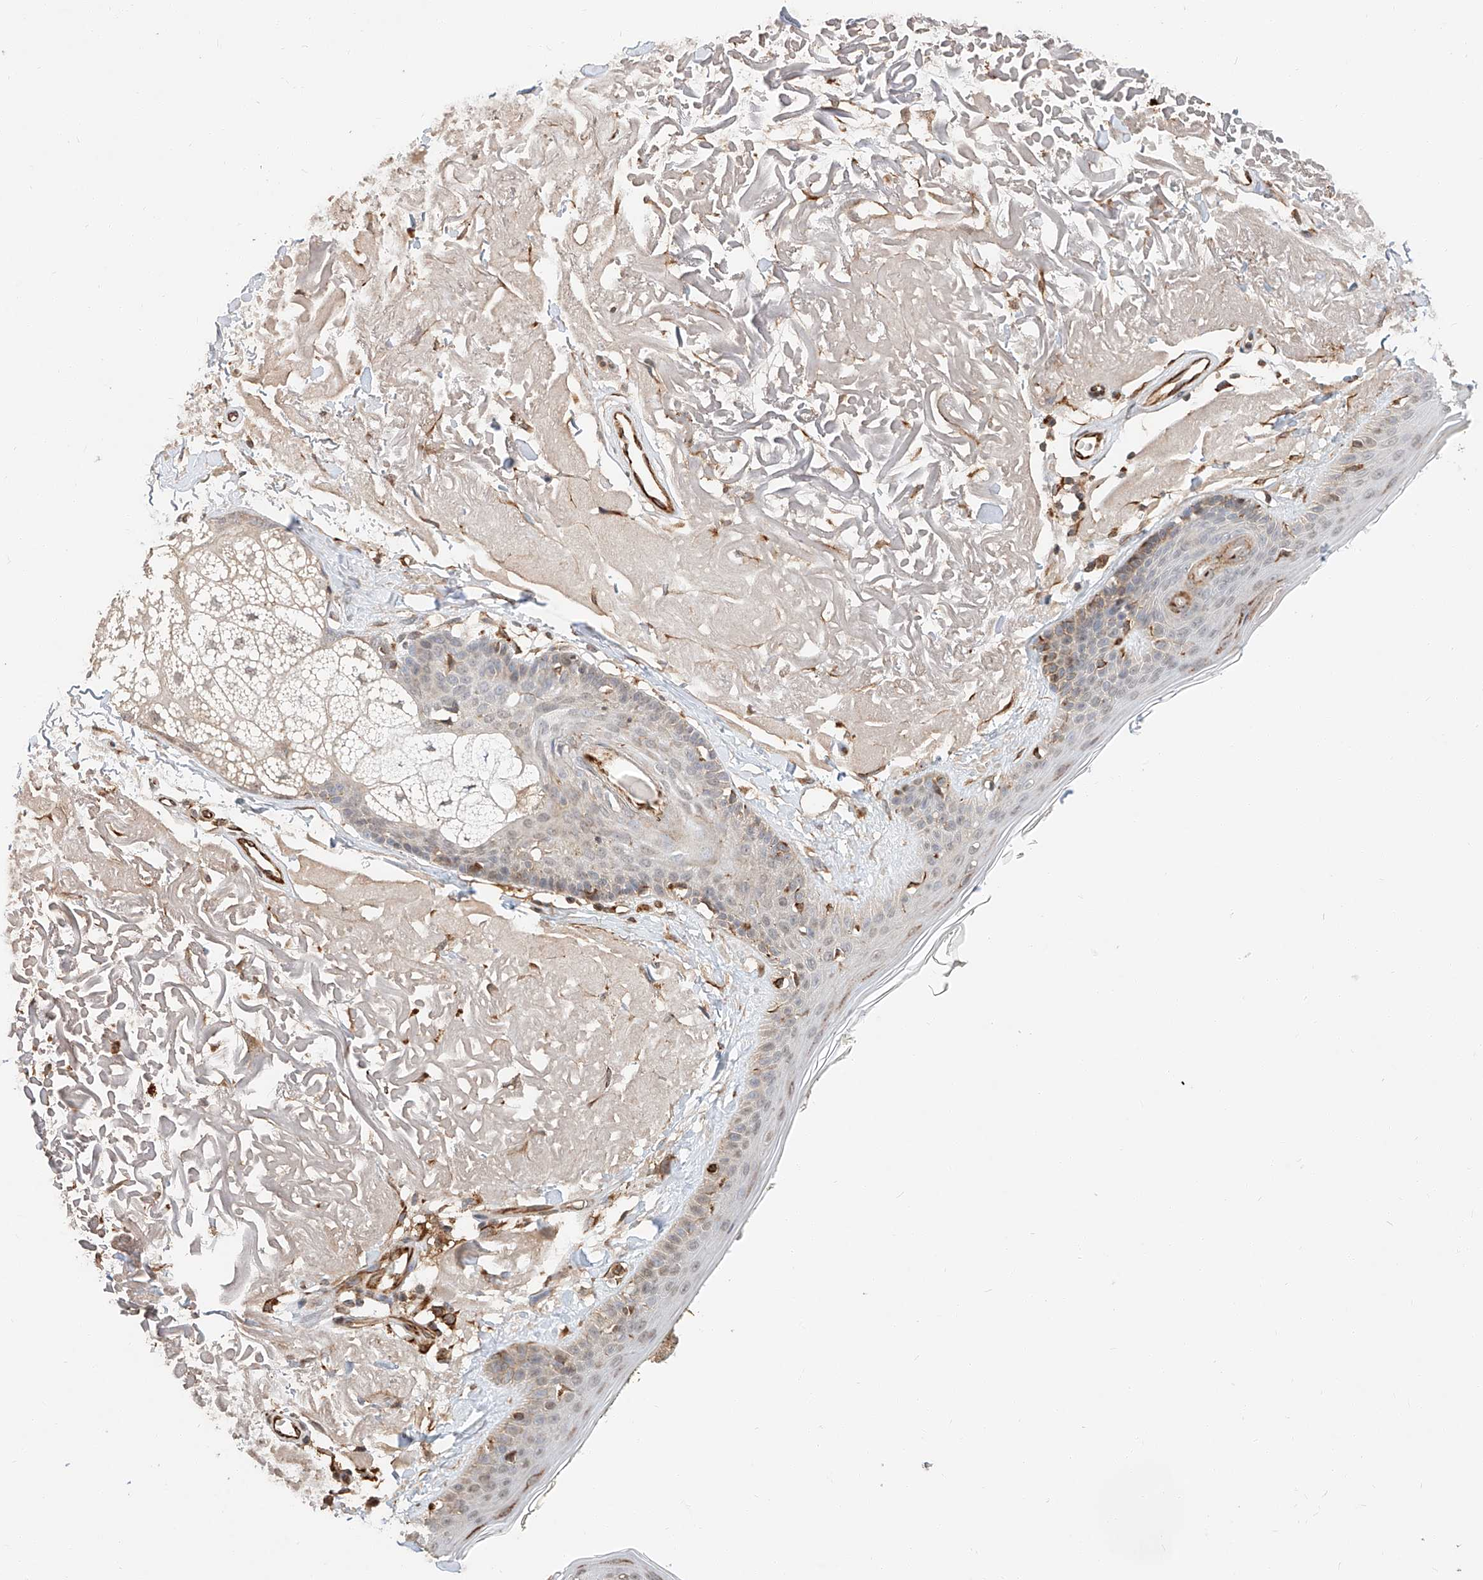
{"staining": {"intensity": "weak", "quantity": ">75%", "location": "cytoplasmic/membranous"}, "tissue": "skin", "cell_type": "Fibroblasts", "image_type": "normal", "snomed": [{"axis": "morphology", "description": "Normal tissue, NOS"}, {"axis": "topography", "description": "Skin"}, {"axis": "topography", "description": "Skeletal muscle"}], "caption": "Immunohistochemistry photomicrograph of benign human skin stained for a protein (brown), which displays low levels of weak cytoplasmic/membranous positivity in about >75% of fibroblasts.", "gene": "SUSD6", "patient": {"sex": "male", "age": 83}}